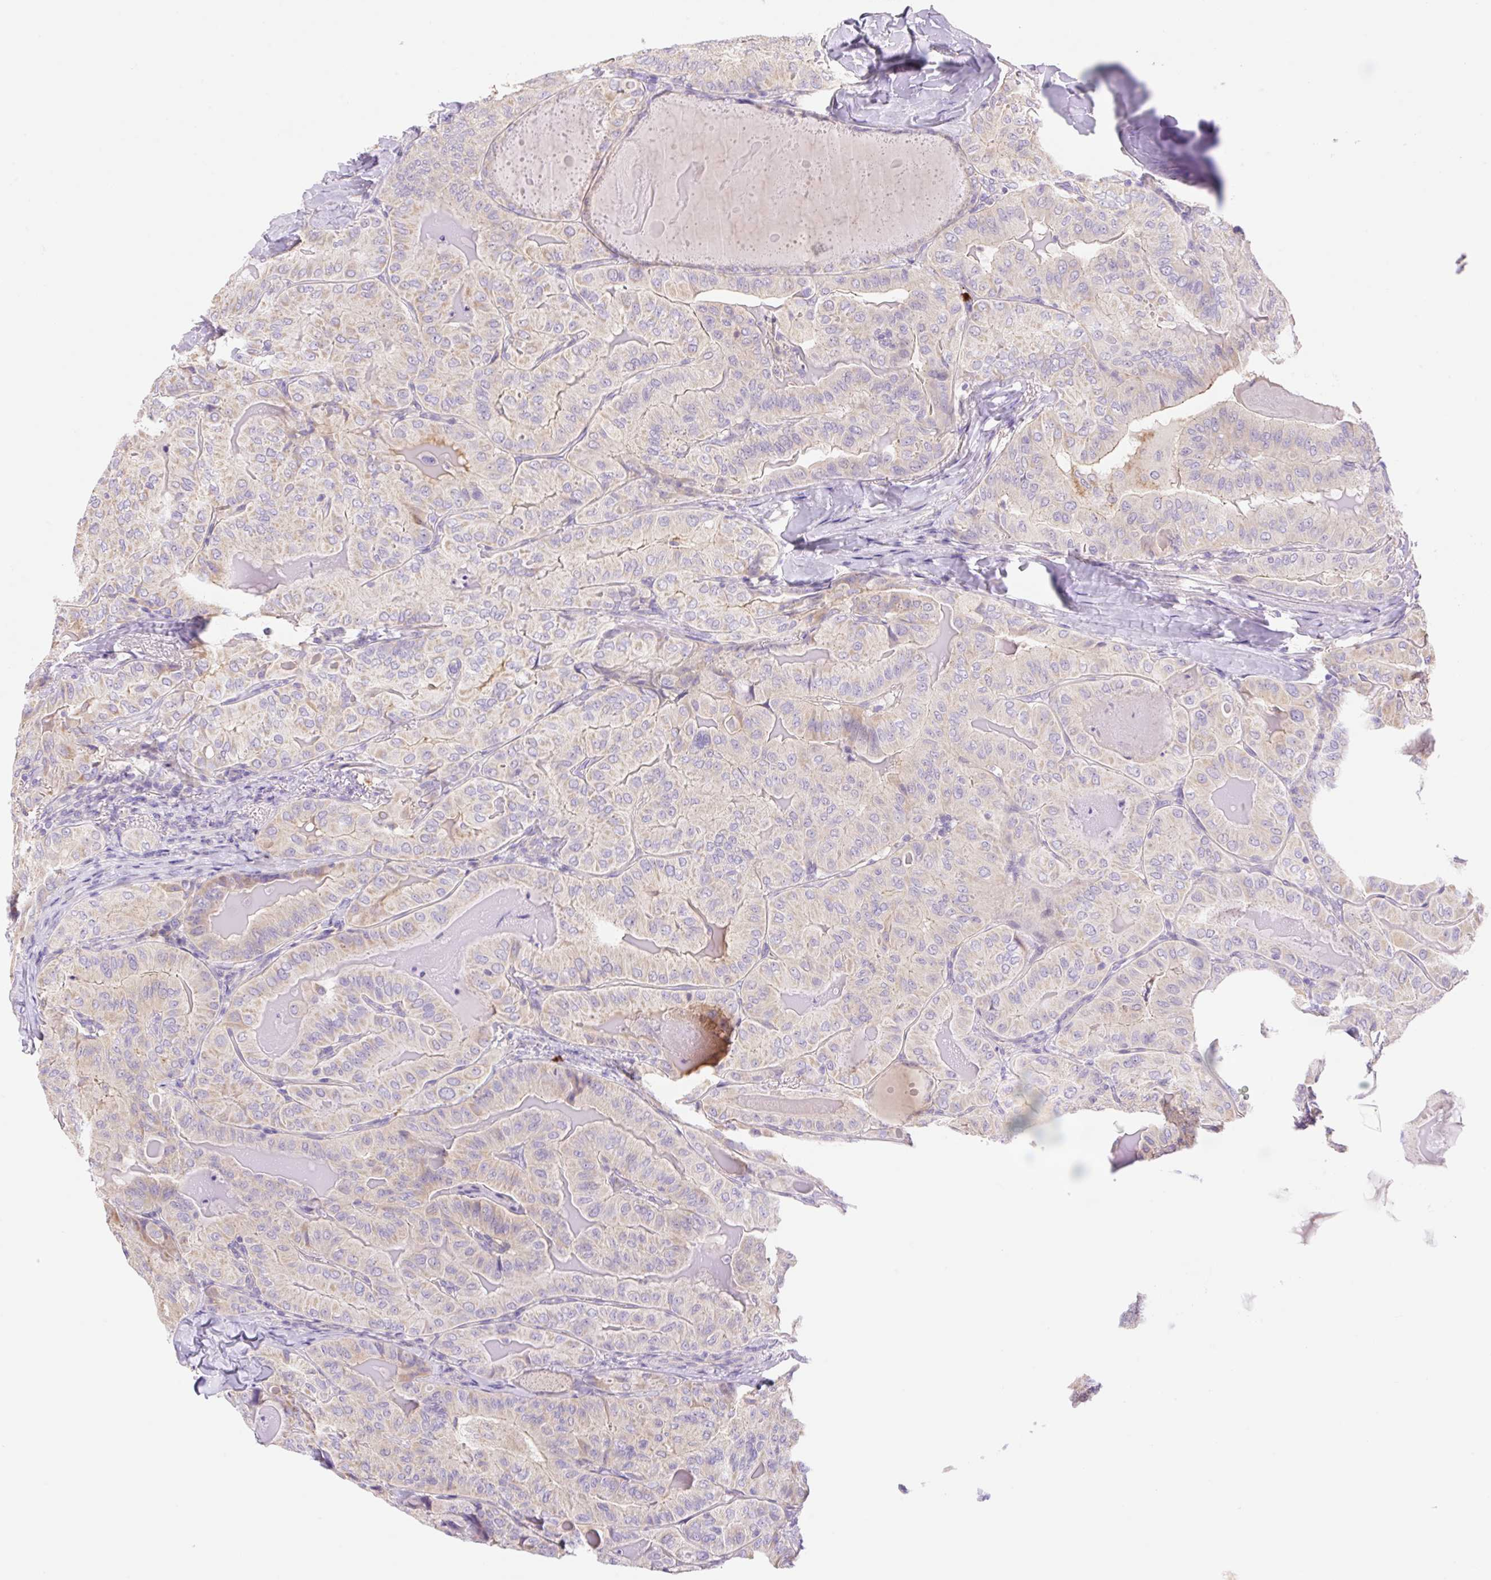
{"staining": {"intensity": "weak", "quantity": "25%-75%", "location": "cytoplasmic/membranous"}, "tissue": "thyroid cancer", "cell_type": "Tumor cells", "image_type": "cancer", "snomed": [{"axis": "morphology", "description": "Papillary adenocarcinoma, NOS"}, {"axis": "topography", "description": "Thyroid gland"}], "caption": "Immunohistochemical staining of thyroid papillary adenocarcinoma shows low levels of weak cytoplasmic/membranous protein staining in about 25%-75% of tumor cells.", "gene": "DENND5A", "patient": {"sex": "female", "age": 68}}